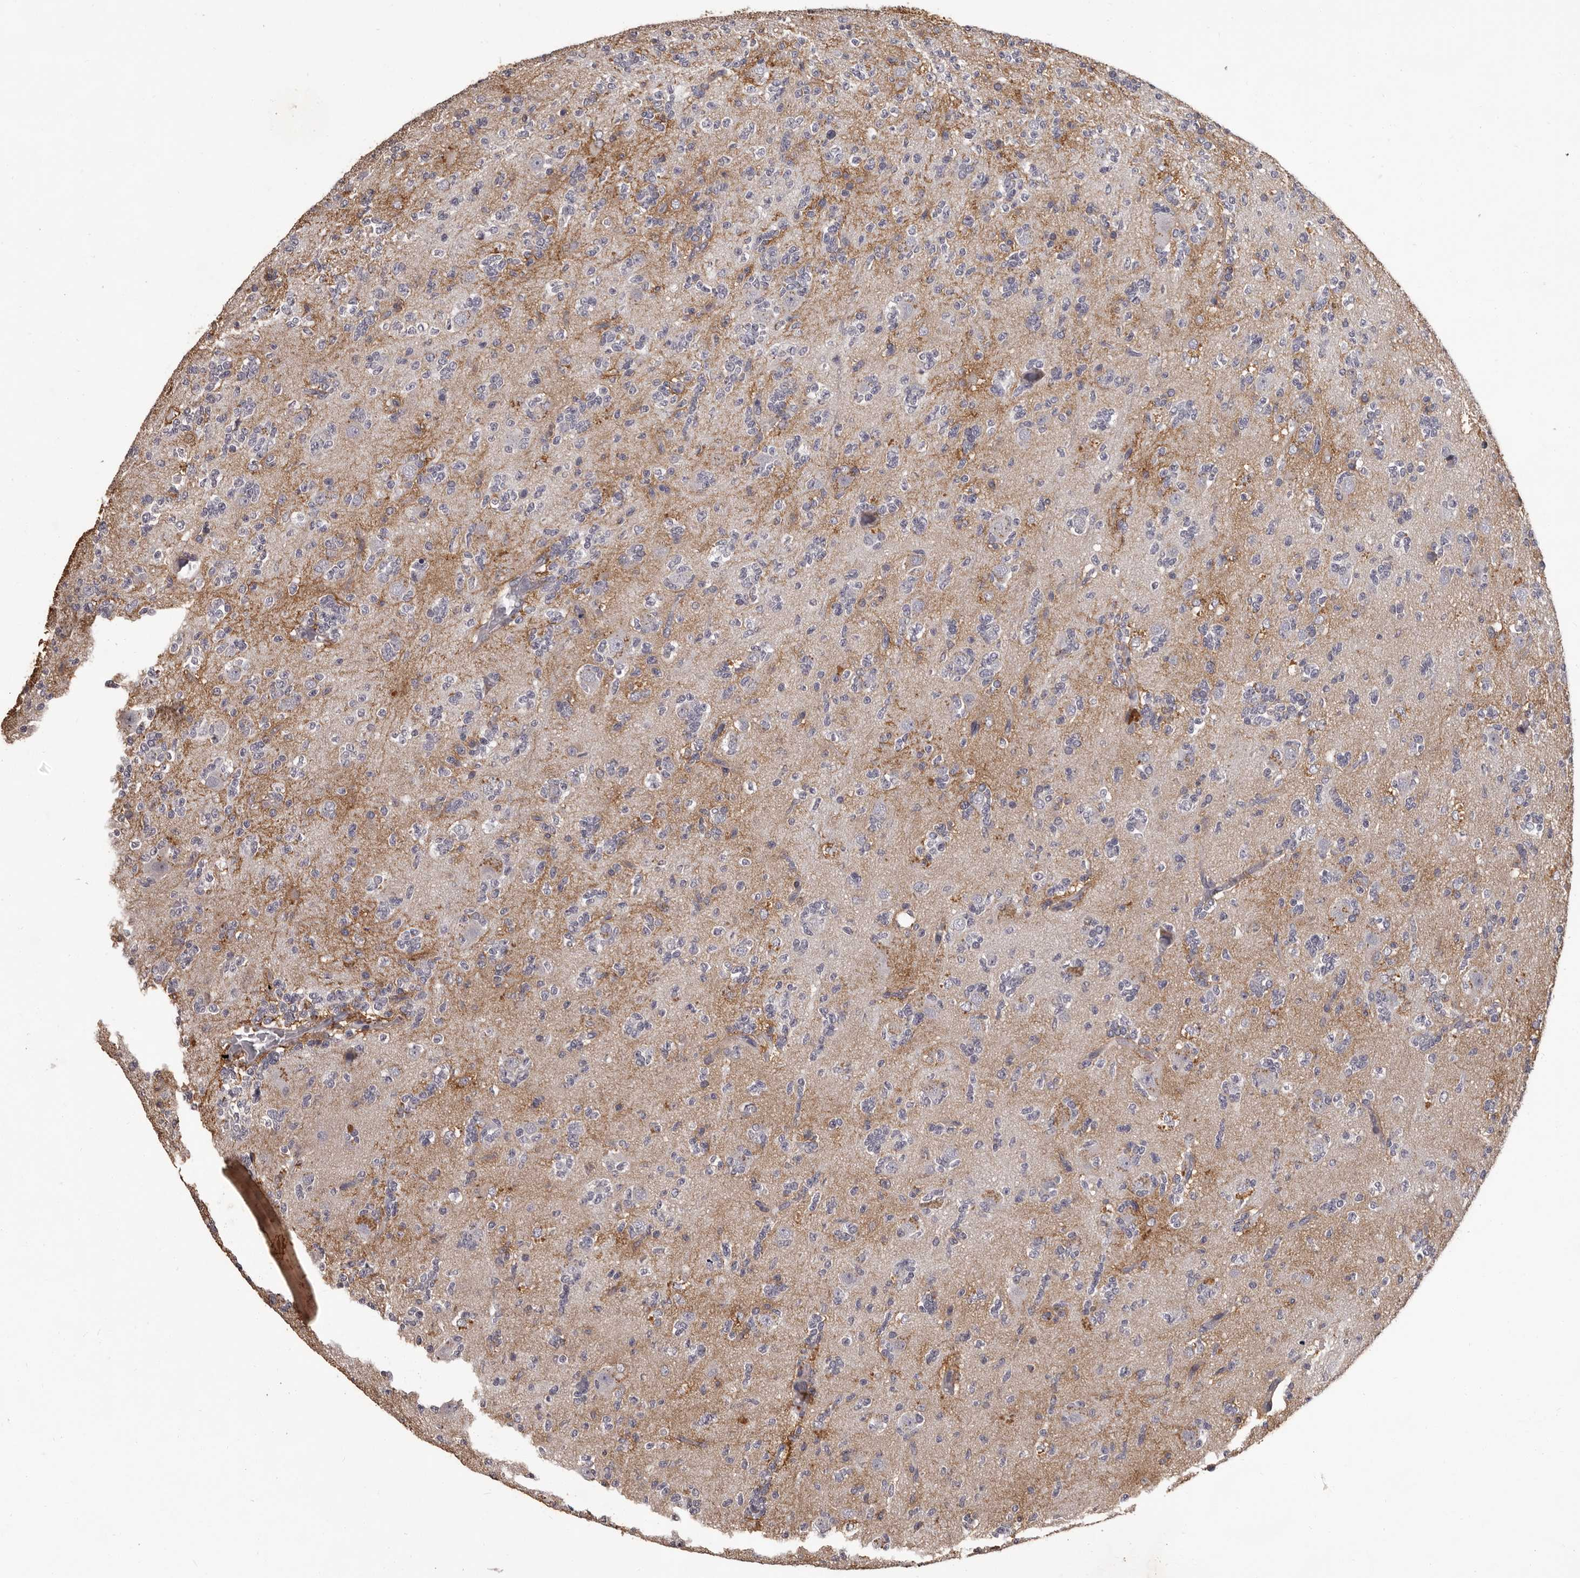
{"staining": {"intensity": "negative", "quantity": "none", "location": "none"}, "tissue": "glioma", "cell_type": "Tumor cells", "image_type": "cancer", "snomed": [{"axis": "morphology", "description": "Glioma, malignant, High grade"}, {"axis": "topography", "description": "Brain"}], "caption": "Malignant high-grade glioma was stained to show a protein in brown. There is no significant positivity in tumor cells. Nuclei are stained in blue.", "gene": "GPR78", "patient": {"sex": "female", "age": 62}}